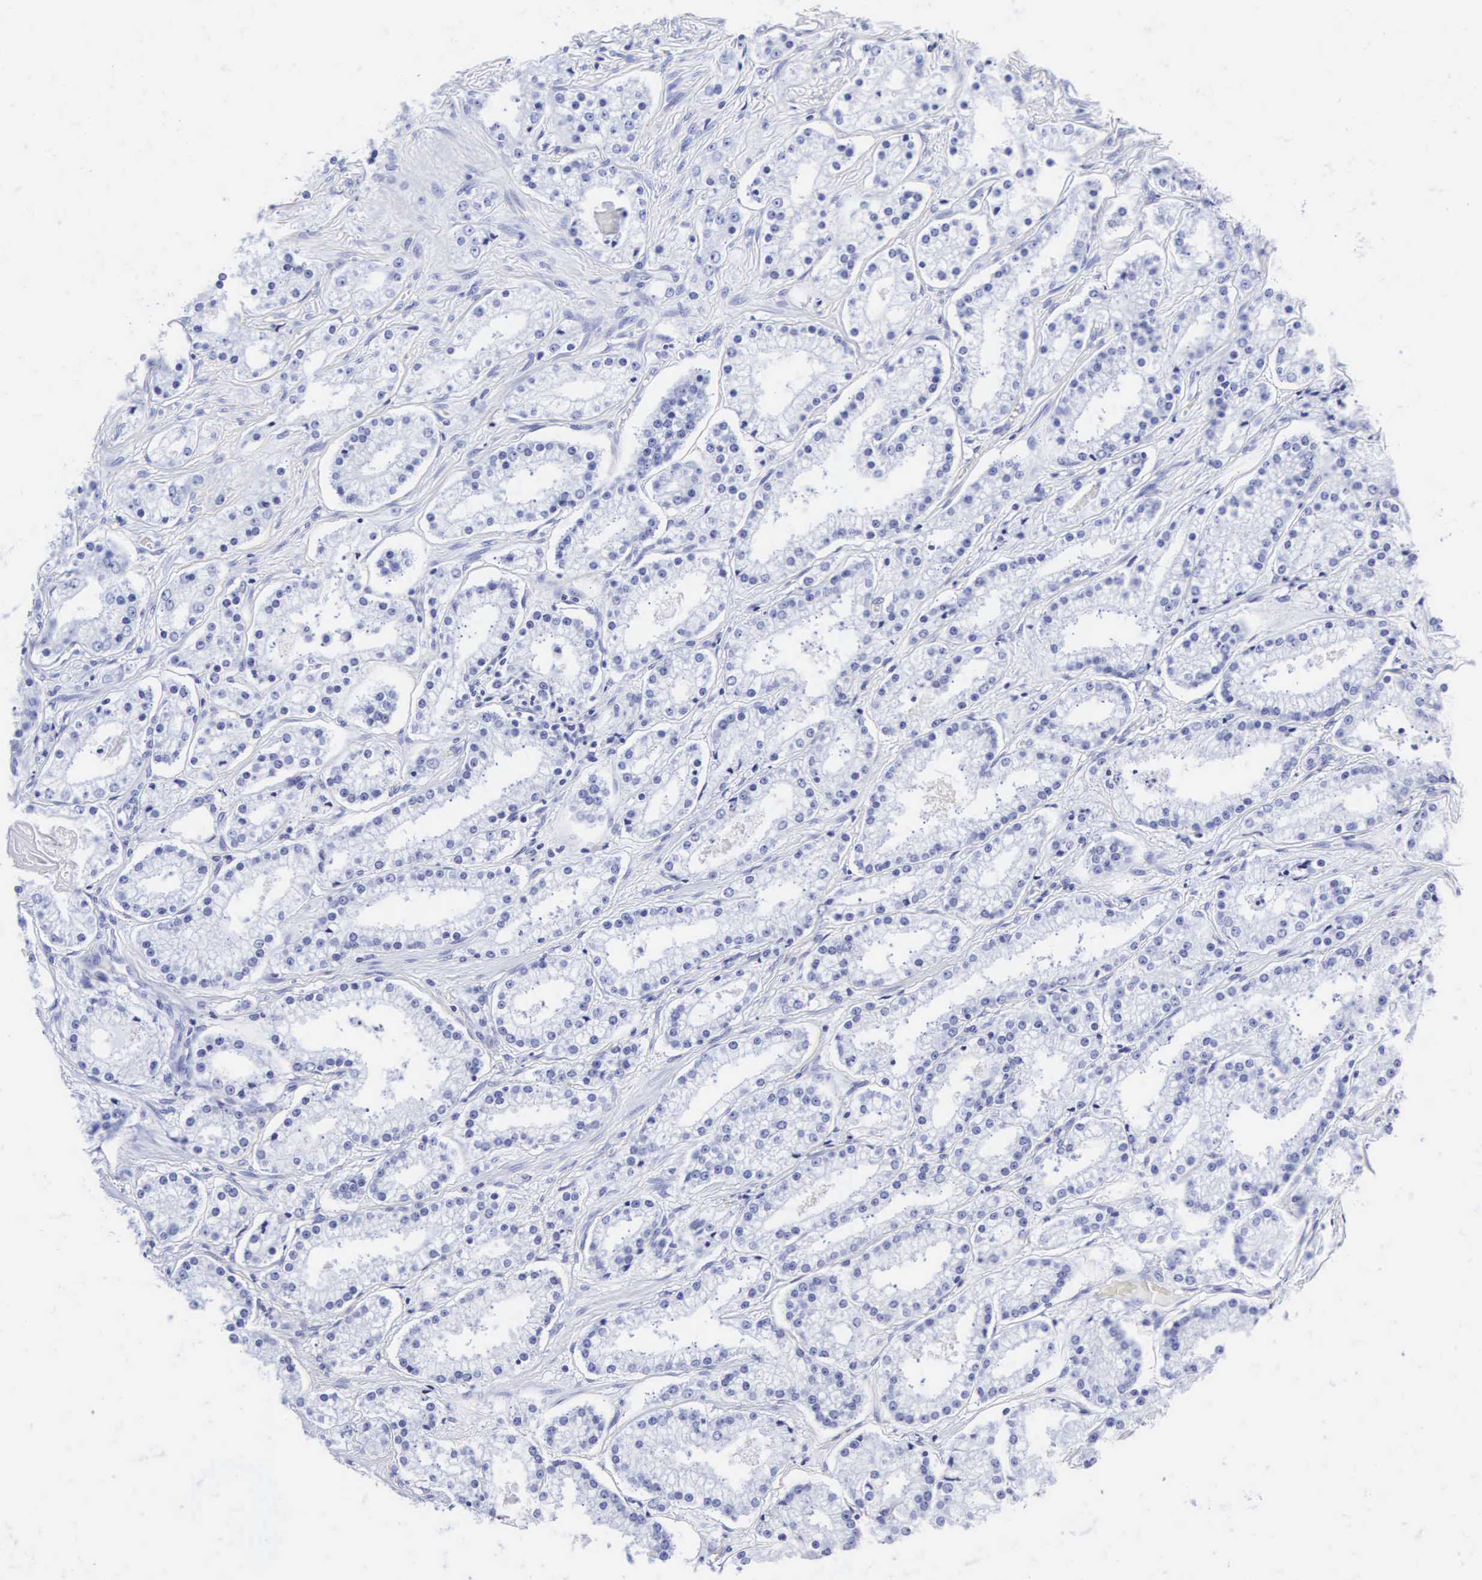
{"staining": {"intensity": "negative", "quantity": "none", "location": "none"}, "tissue": "prostate cancer", "cell_type": "Tumor cells", "image_type": "cancer", "snomed": [{"axis": "morphology", "description": "Adenocarcinoma, Medium grade"}, {"axis": "topography", "description": "Prostate"}], "caption": "This is a photomicrograph of immunohistochemistry (IHC) staining of prostate adenocarcinoma (medium-grade), which shows no staining in tumor cells.", "gene": "CGB3", "patient": {"sex": "male", "age": 73}}